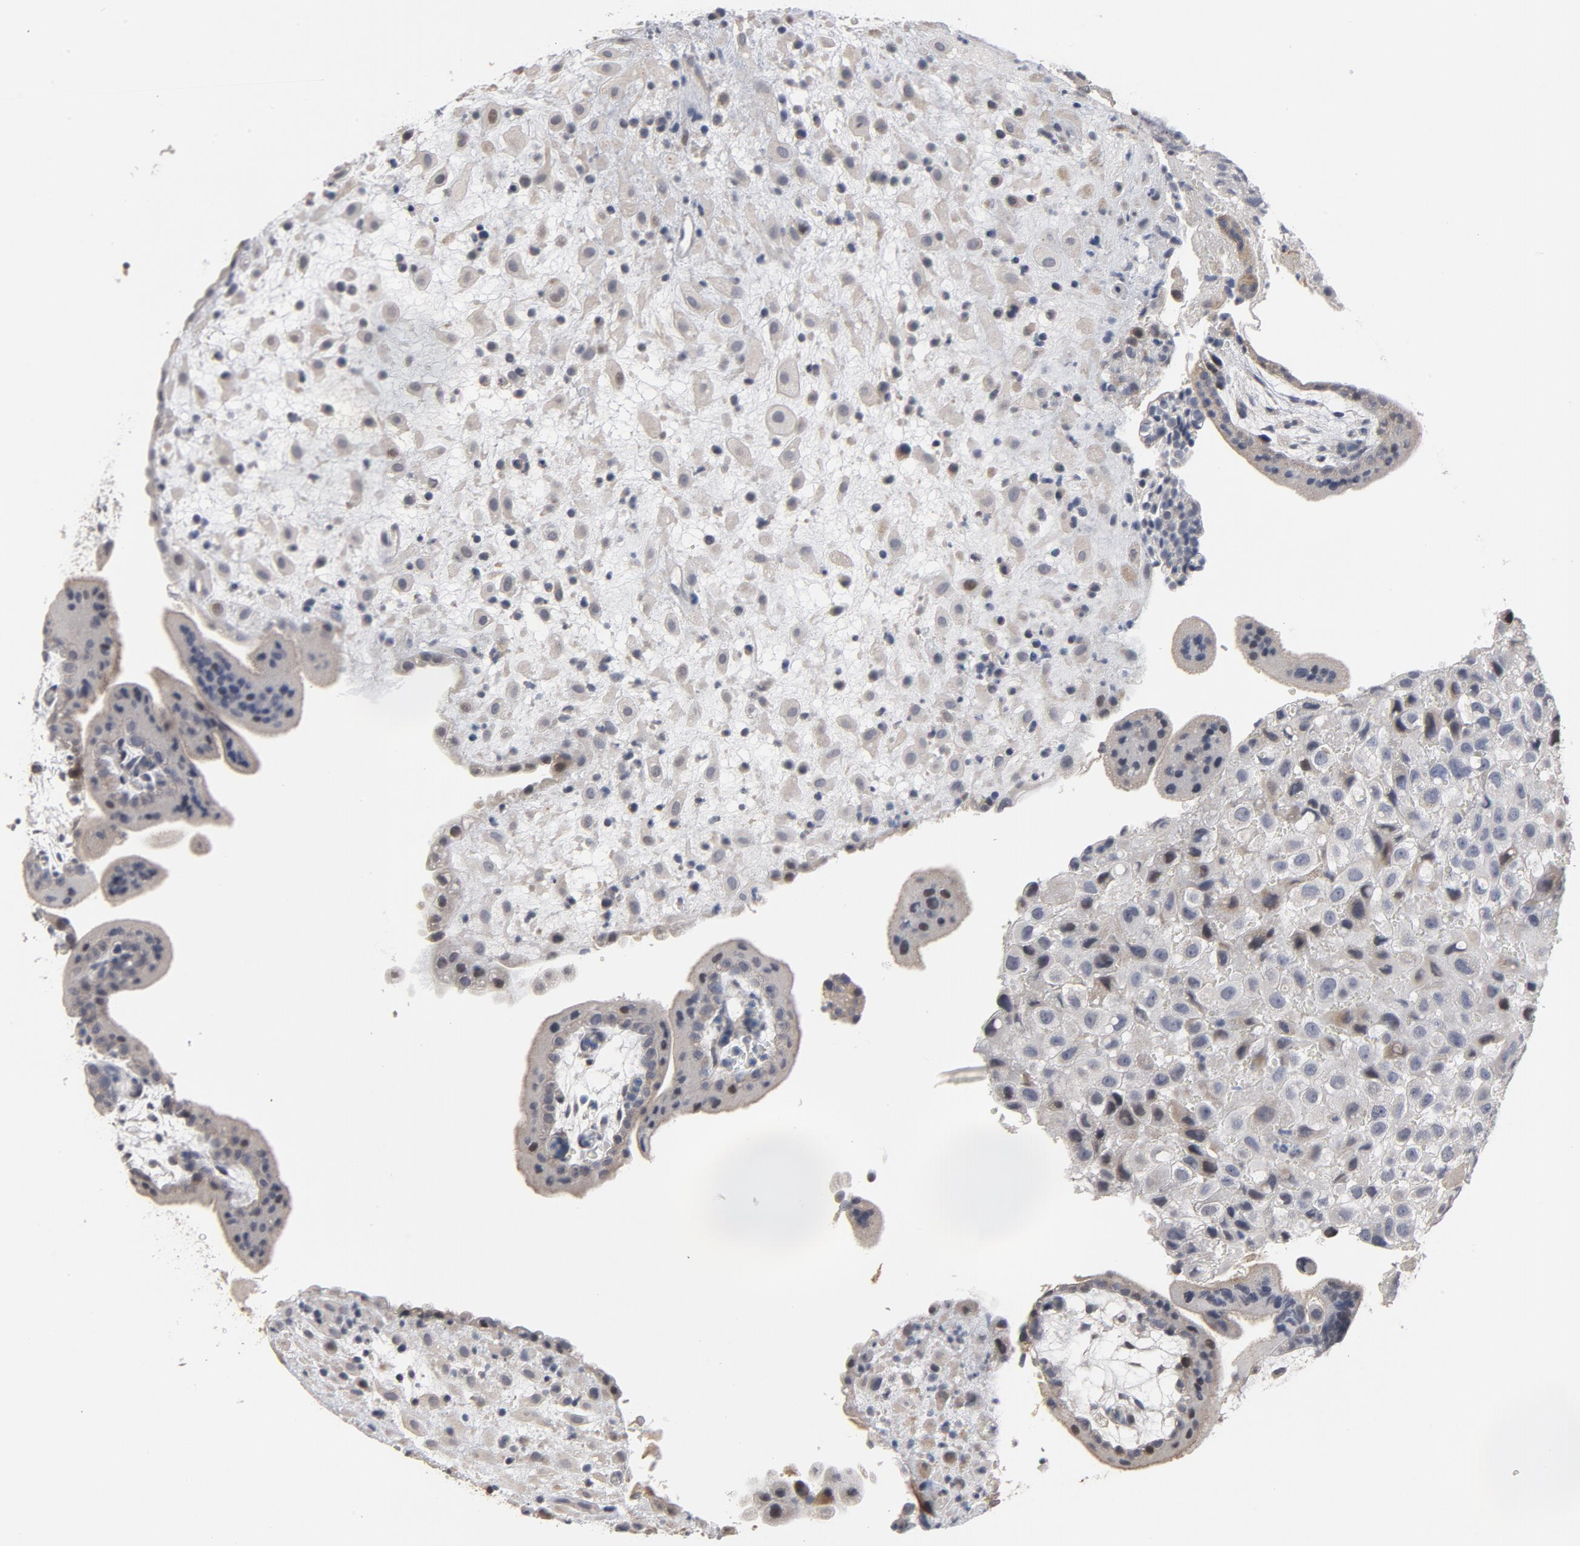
{"staining": {"intensity": "moderate", "quantity": "<25%", "location": "cytoplasmic/membranous"}, "tissue": "placenta", "cell_type": "Decidual cells", "image_type": "normal", "snomed": [{"axis": "morphology", "description": "Normal tissue, NOS"}, {"axis": "topography", "description": "Placenta"}], "caption": "Decidual cells reveal moderate cytoplasmic/membranous positivity in about <25% of cells in normal placenta.", "gene": "PPP1R1B", "patient": {"sex": "female", "age": 35}}